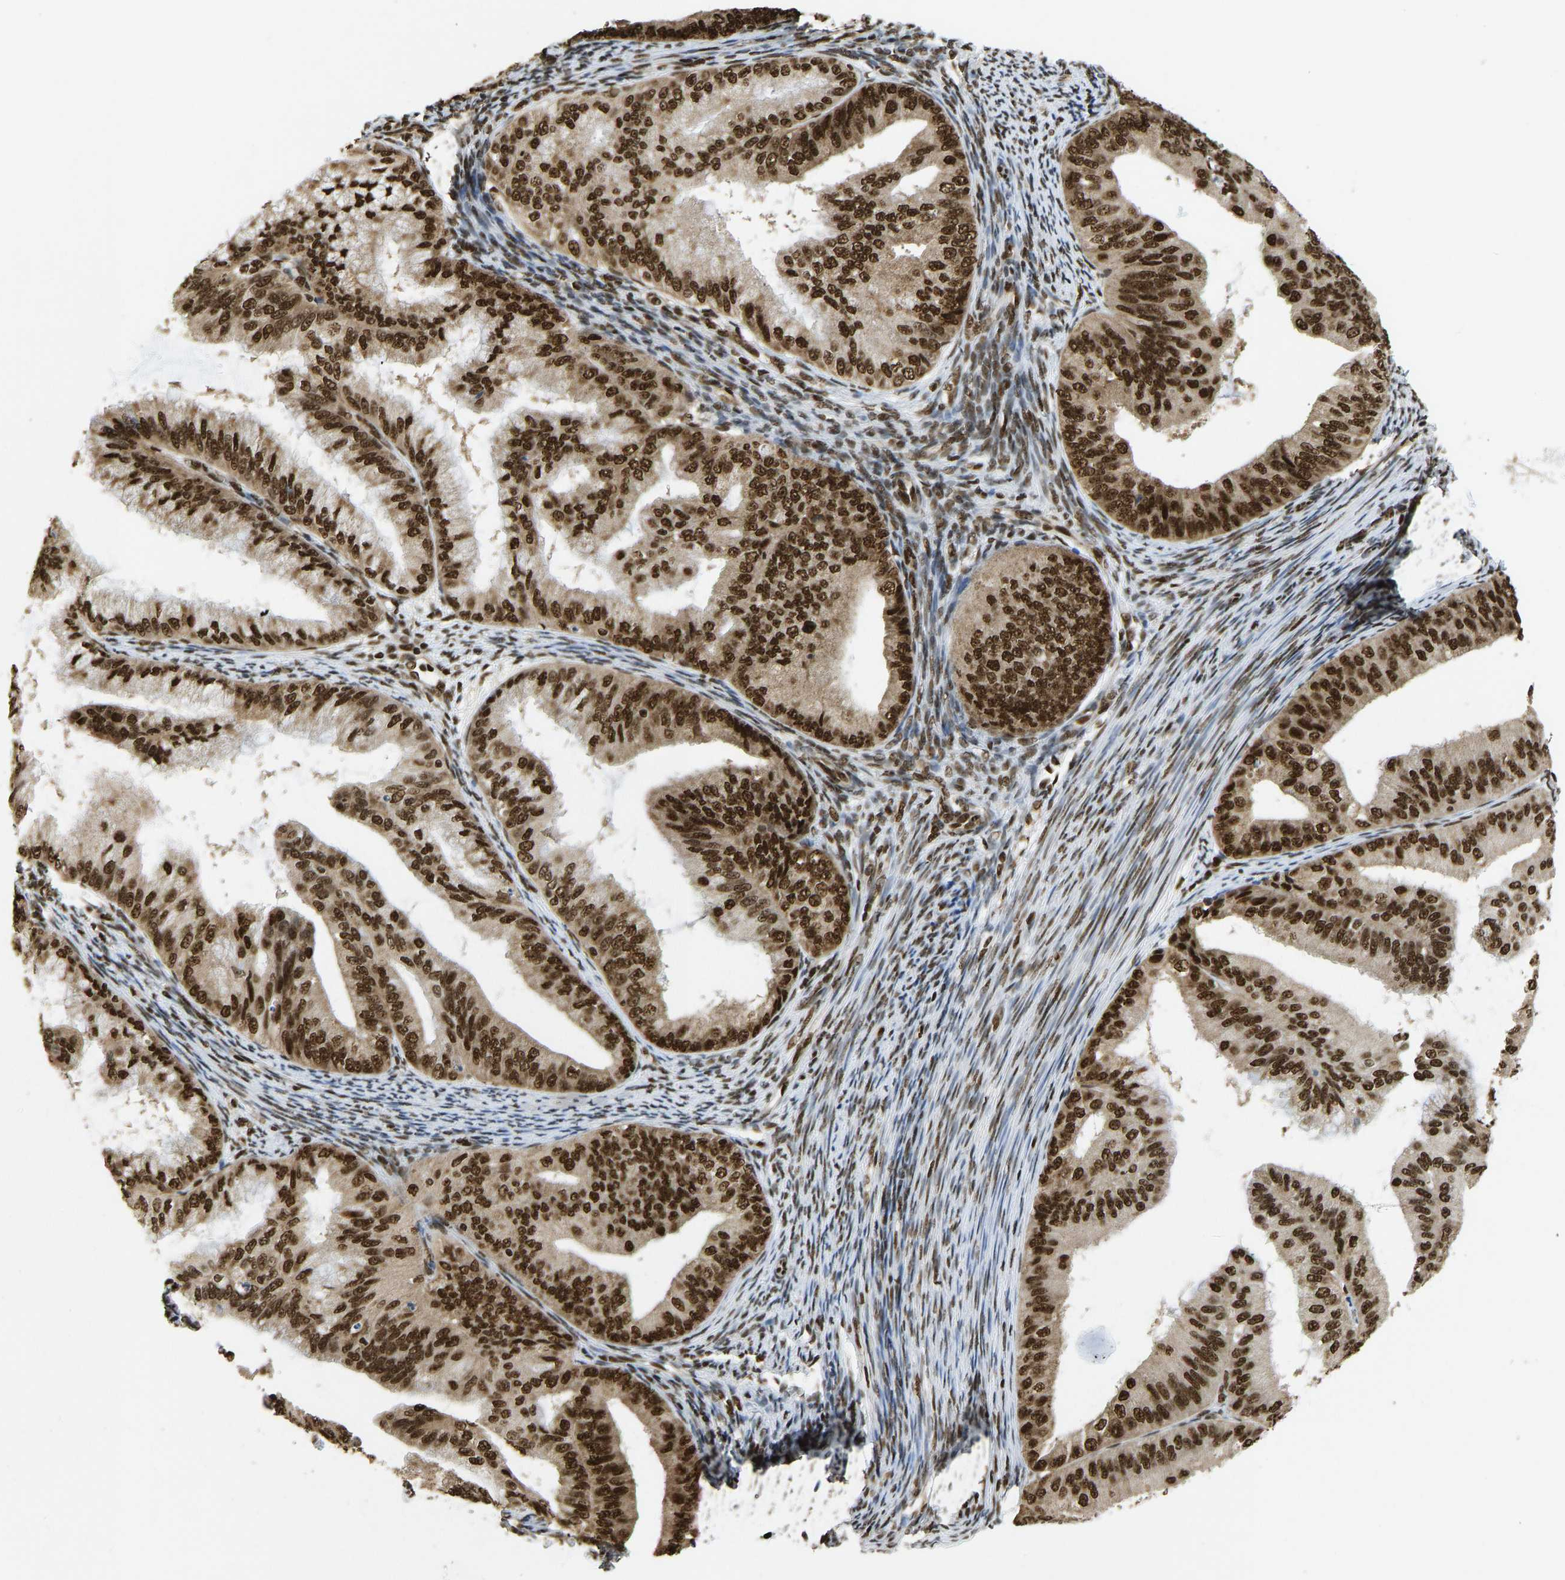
{"staining": {"intensity": "strong", "quantity": ">75%", "location": "nuclear"}, "tissue": "endometrial cancer", "cell_type": "Tumor cells", "image_type": "cancer", "snomed": [{"axis": "morphology", "description": "Adenocarcinoma, NOS"}, {"axis": "topography", "description": "Endometrium"}], "caption": "Endometrial cancer was stained to show a protein in brown. There is high levels of strong nuclear staining in about >75% of tumor cells.", "gene": "ZSCAN20", "patient": {"sex": "female", "age": 63}}